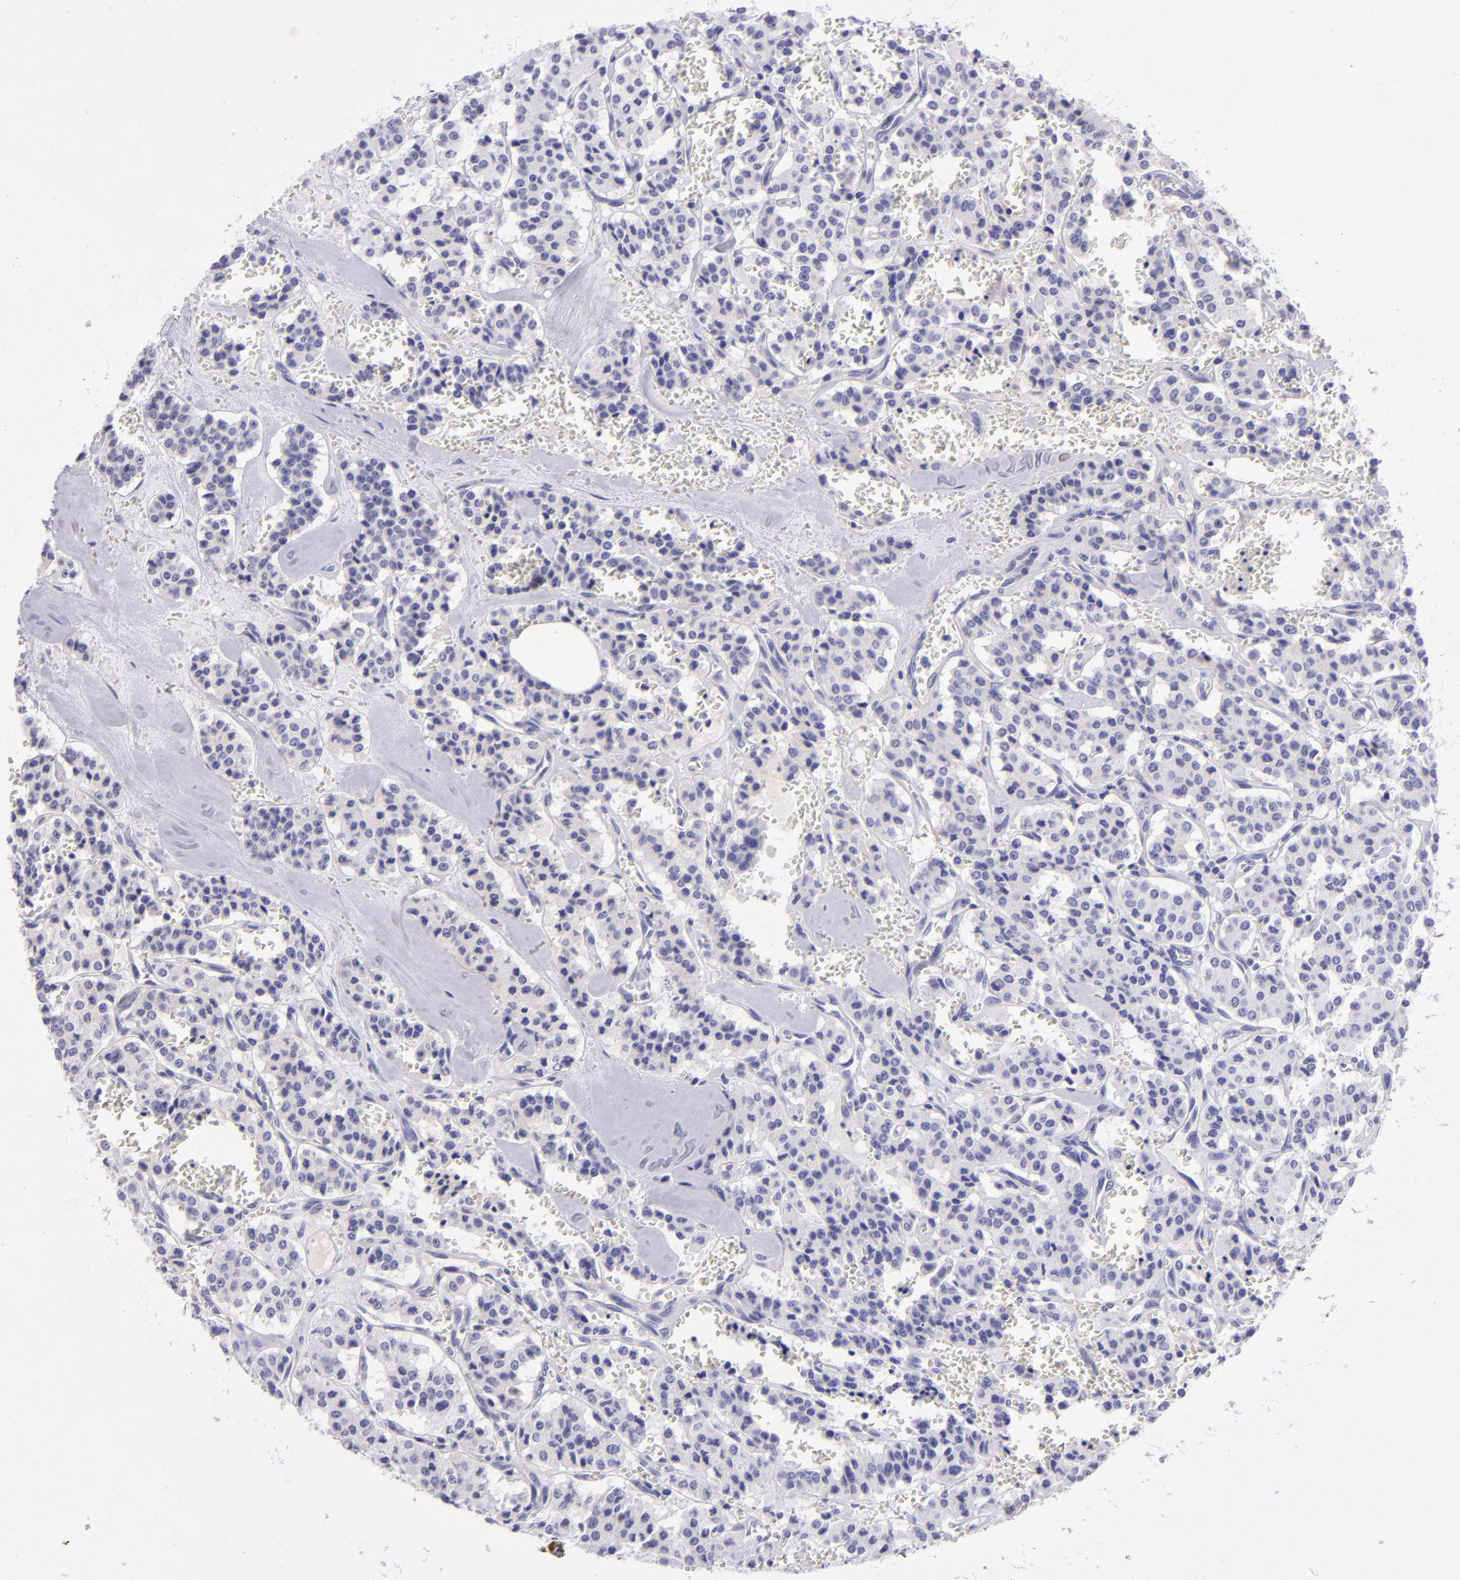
{"staining": {"intensity": "negative", "quantity": "none", "location": "none"}, "tissue": "carcinoid", "cell_type": "Tumor cells", "image_type": "cancer", "snomed": [{"axis": "morphology", "description": "Carcinoid, malignant, NOS"}, {"axis": "topography", "description": "Bronchus"}], "caption": "An IHC photomicrograph of carcinoid is shown. There is no staining in tumor cells of carcinoid.", "gene": "TYRP1", "patient": {"sex": "male", "age": 55}}